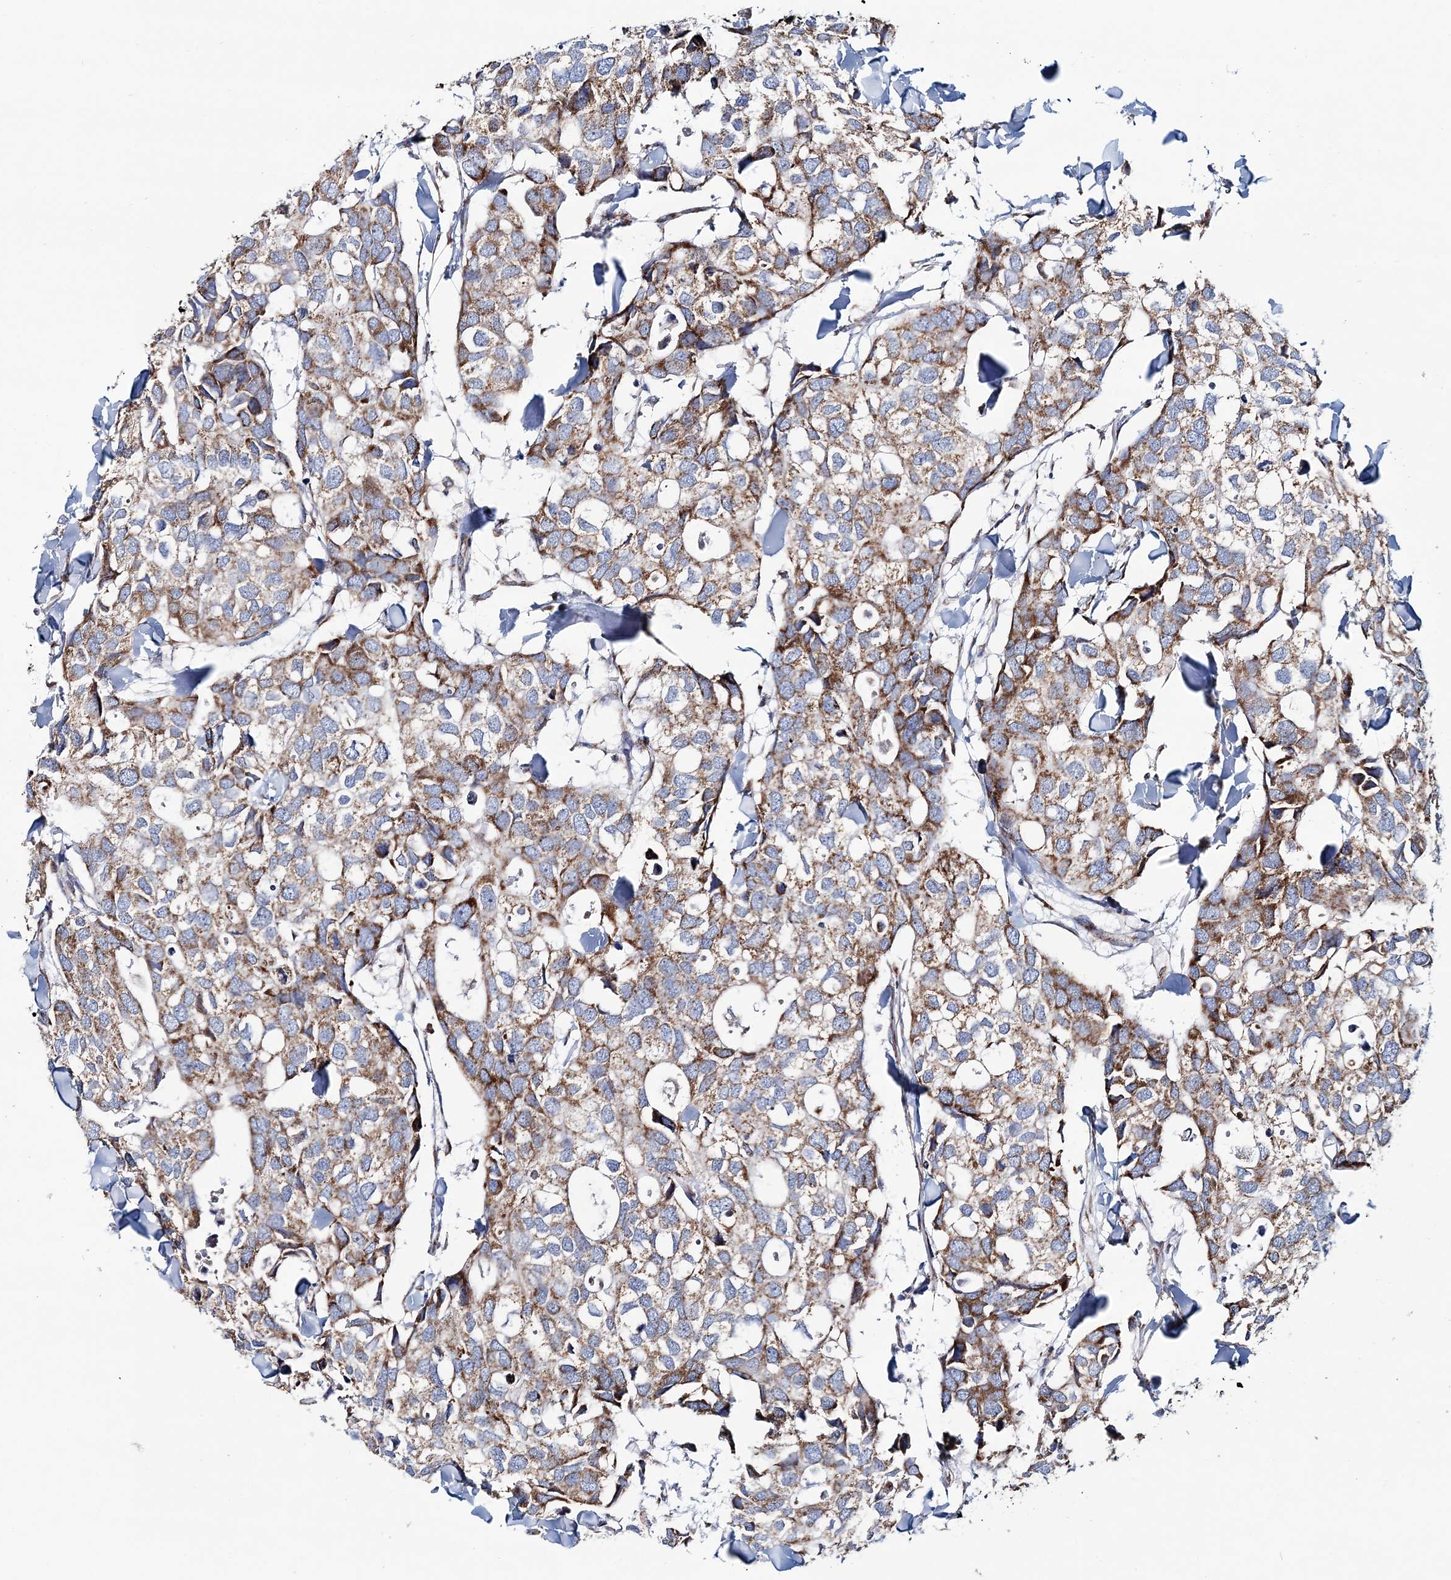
{"staining": {"intensity": "moderate", "quantity": ">75%", "location": "cytoplasmic/membranous"}, "tissue": "breast cancer", "cell_type": "Tumor cells", "image_type": "cancer", "snomed": [{"axis": "morphology", "description": "Duct carcinoma"}, {"axis": "topography", "description": "Breast"}], "caption": "DAB (3,3'-diaminobenzidine) immunohistochemical staining of breast intraductal carcinoma shows moderate cytoplasmic/membranous protein positivity in approximately >75% of tumor cells. (Brightfield microscopy of DAB IHC at high magnification).", "gene": "ARHGAP6", "patient": {"sex": "female", "age": 83}}